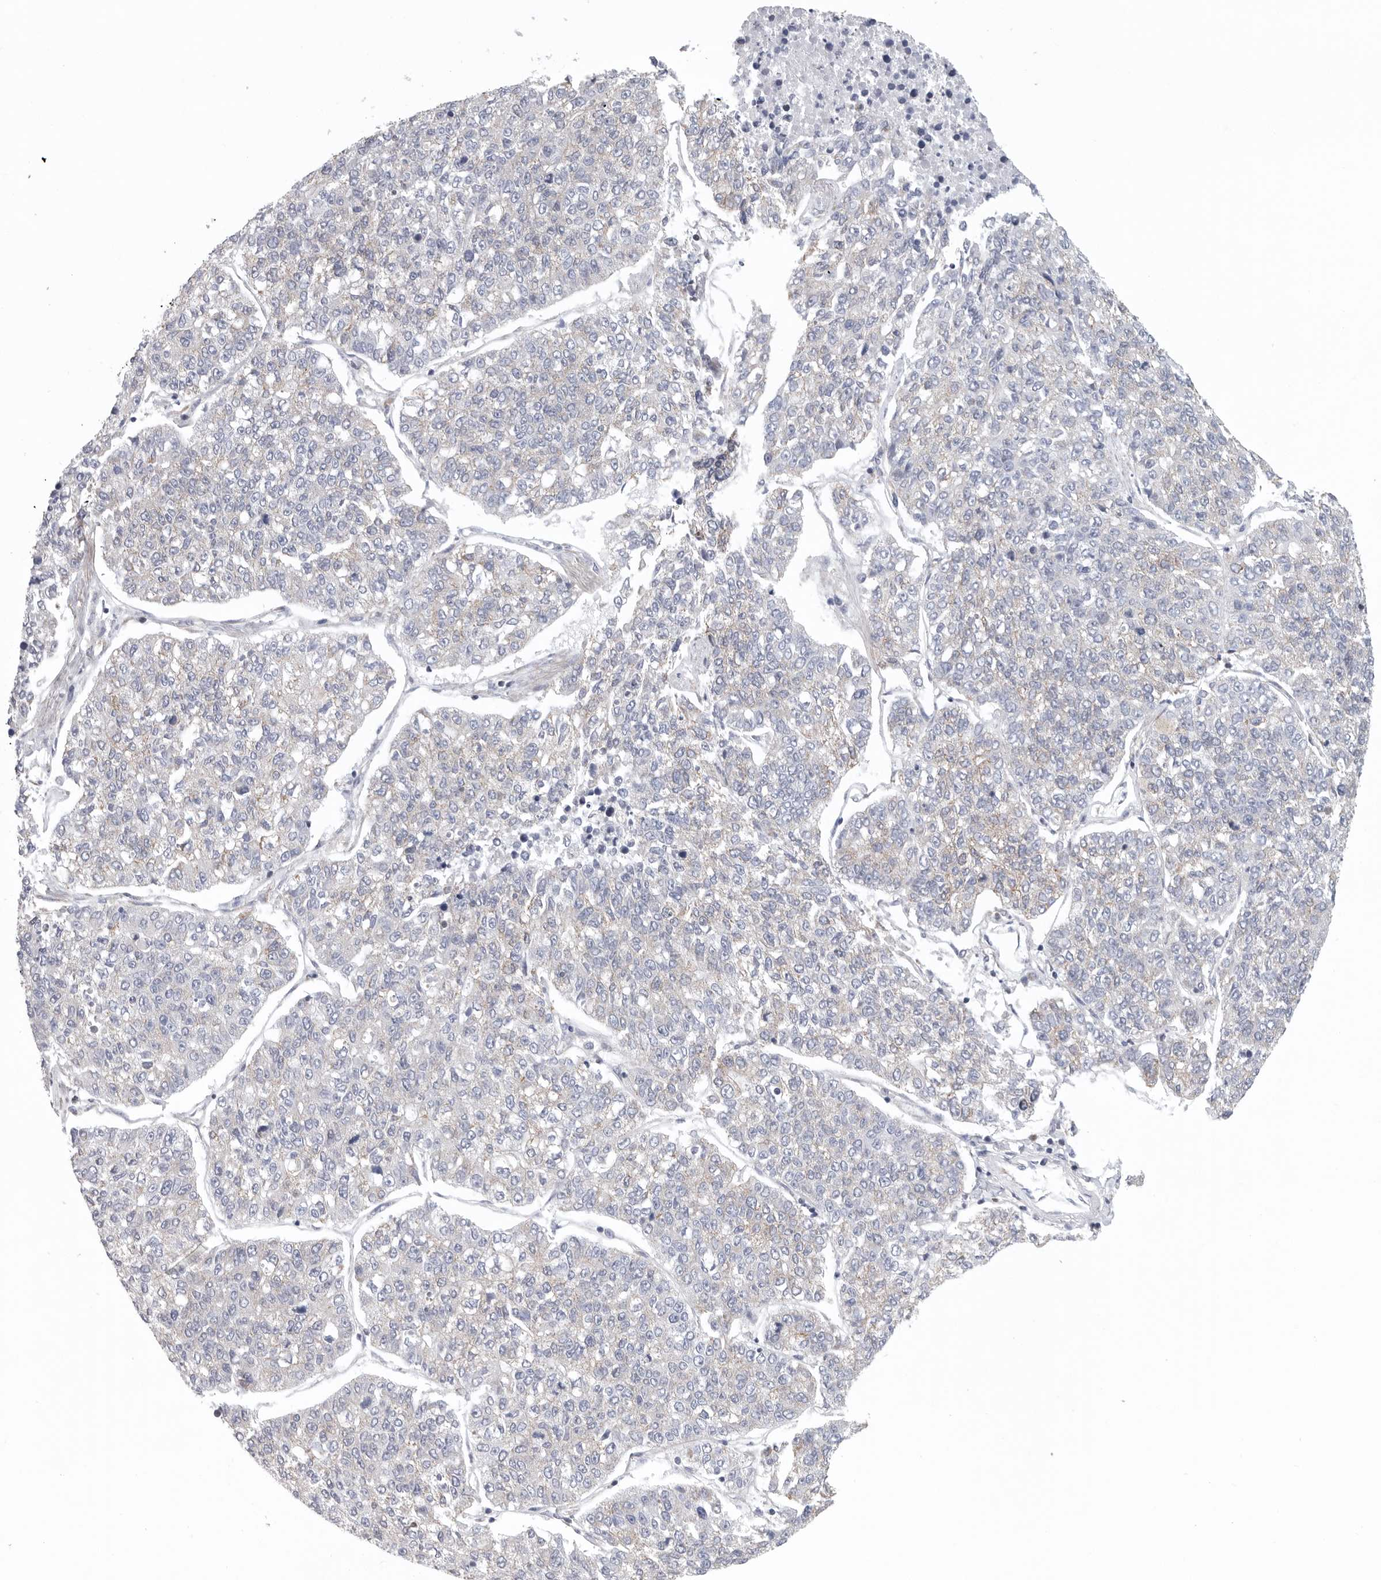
{"staining": {"intensity": "negative", "quantity": "none", "location": "none"}, "tissue": "lung cancer", "cell_type": "Tumor cells", "image_type": "cancer", "snomed": [{"axis": "morphology", "description": "Adenocarcinoma, NOS"}, {"axis": "topography", "description": "Lung"}], "caption": "DAB (3,3'-diaminobenzidine) immunohistochemical staining of adenocarcinoma (lung) displays no significant expression in tumor cells. Nuclei are stained in blue.", "gene": "FKBP8", "patient": {"sex": "male", "age": 49}}